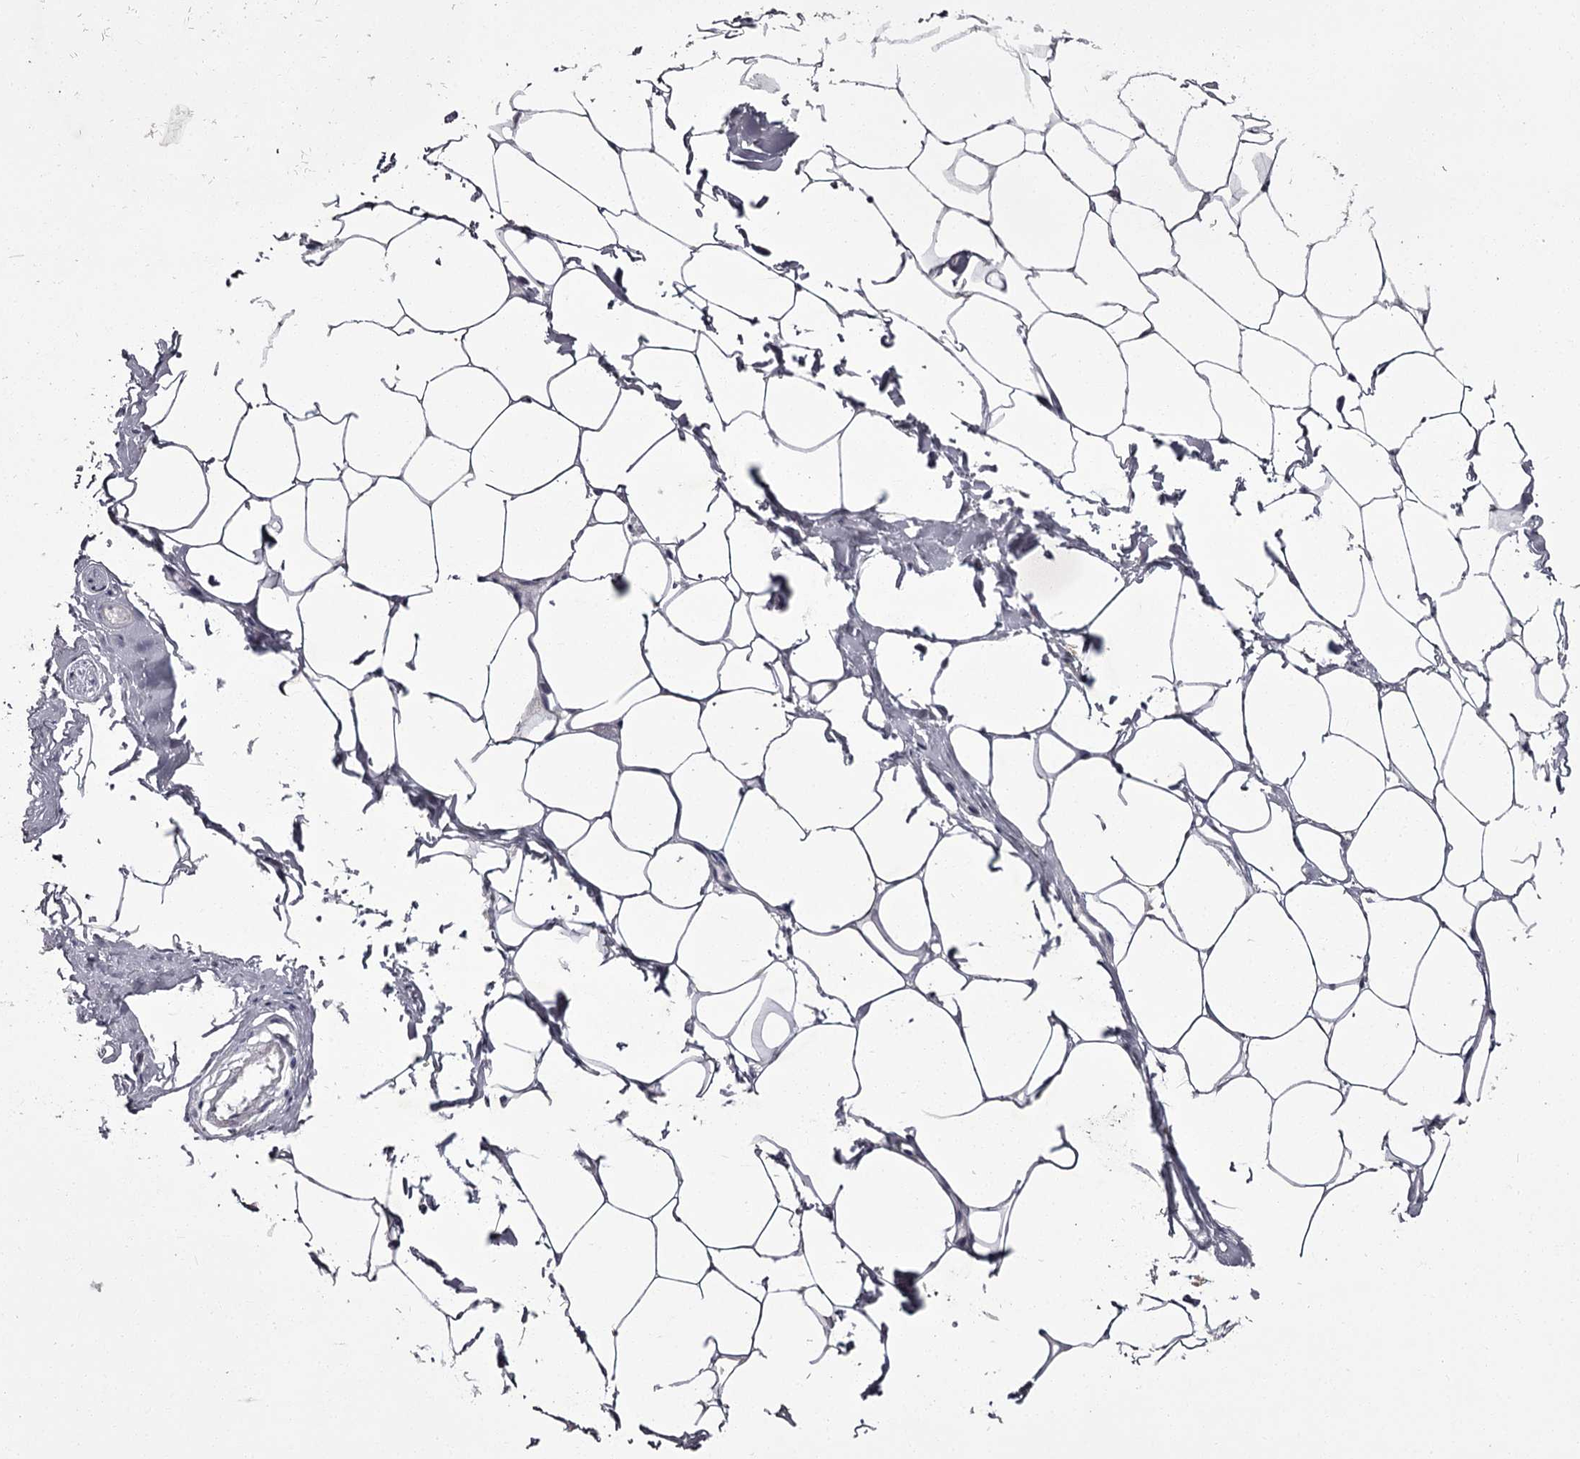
{"staining": {"intensity": "negative", "quantity": "none", "location": "none"}, "tissue": "adipose tissue", "cell_type": "Adipocytes", "image_type": "normal", "snomed": [{"axis": "morphology", "description": "Normal tissue, NOS"}, {"axis": "morphology", "description": "Adenocarcinoma, Low grade"}, {"axis": "topography", "description": "Prostate"}, {"axis": "topography", "description": "Peripheral nerve tissue"}], "caption": "Adipocytes show no significant staining in unremarkable adipose tissue. (Stains: DAB IHC with hematoxylin counter stain, Microscopy: brightfield microscopy at high magnification).", "gene": "CCDC92", "patient": {"sex": "male", "age": 63}}